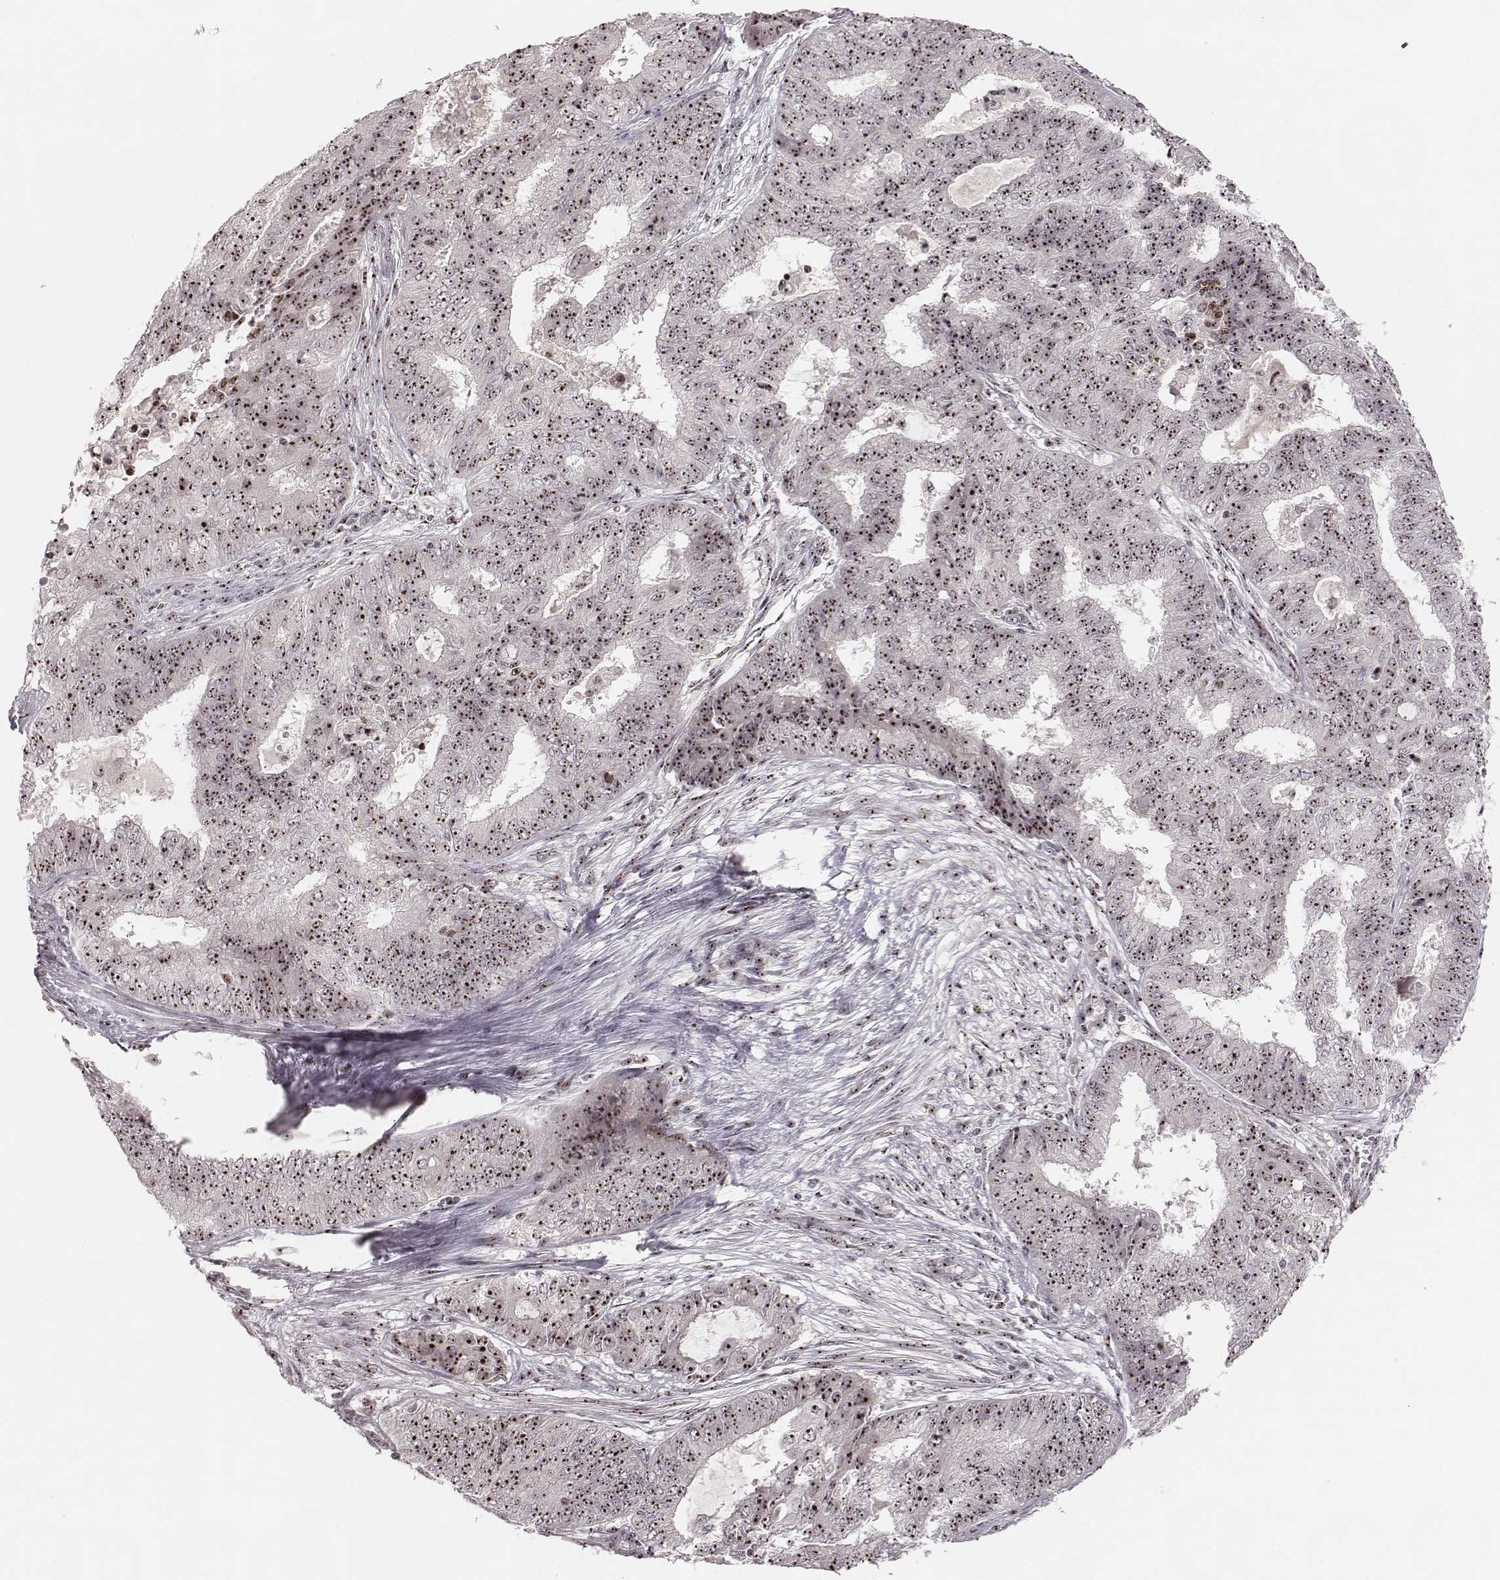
{"staining": {"intensity": "moderate", "quantity": ">75%", "location": "nuclear"}, "tissue": "endometrial cancer", "cell_type": "Tumor cells", "image_type": "cancer", "snomed": [{"axis": "morphology", "description": "Adenocarcinoma, NOS"}, {"axis": "topography", "description": "Endometrium"}], "caption": "Moderate nuclear expression is seen in about >75% of tumor cells in endometrial cancer (adenocarcinoma). Immunohistochemistry stains the protein of interest in brown and the nuclei are stained blue.", "gene": "NOP56", "patient": {"sex": "female", "age": 62}}